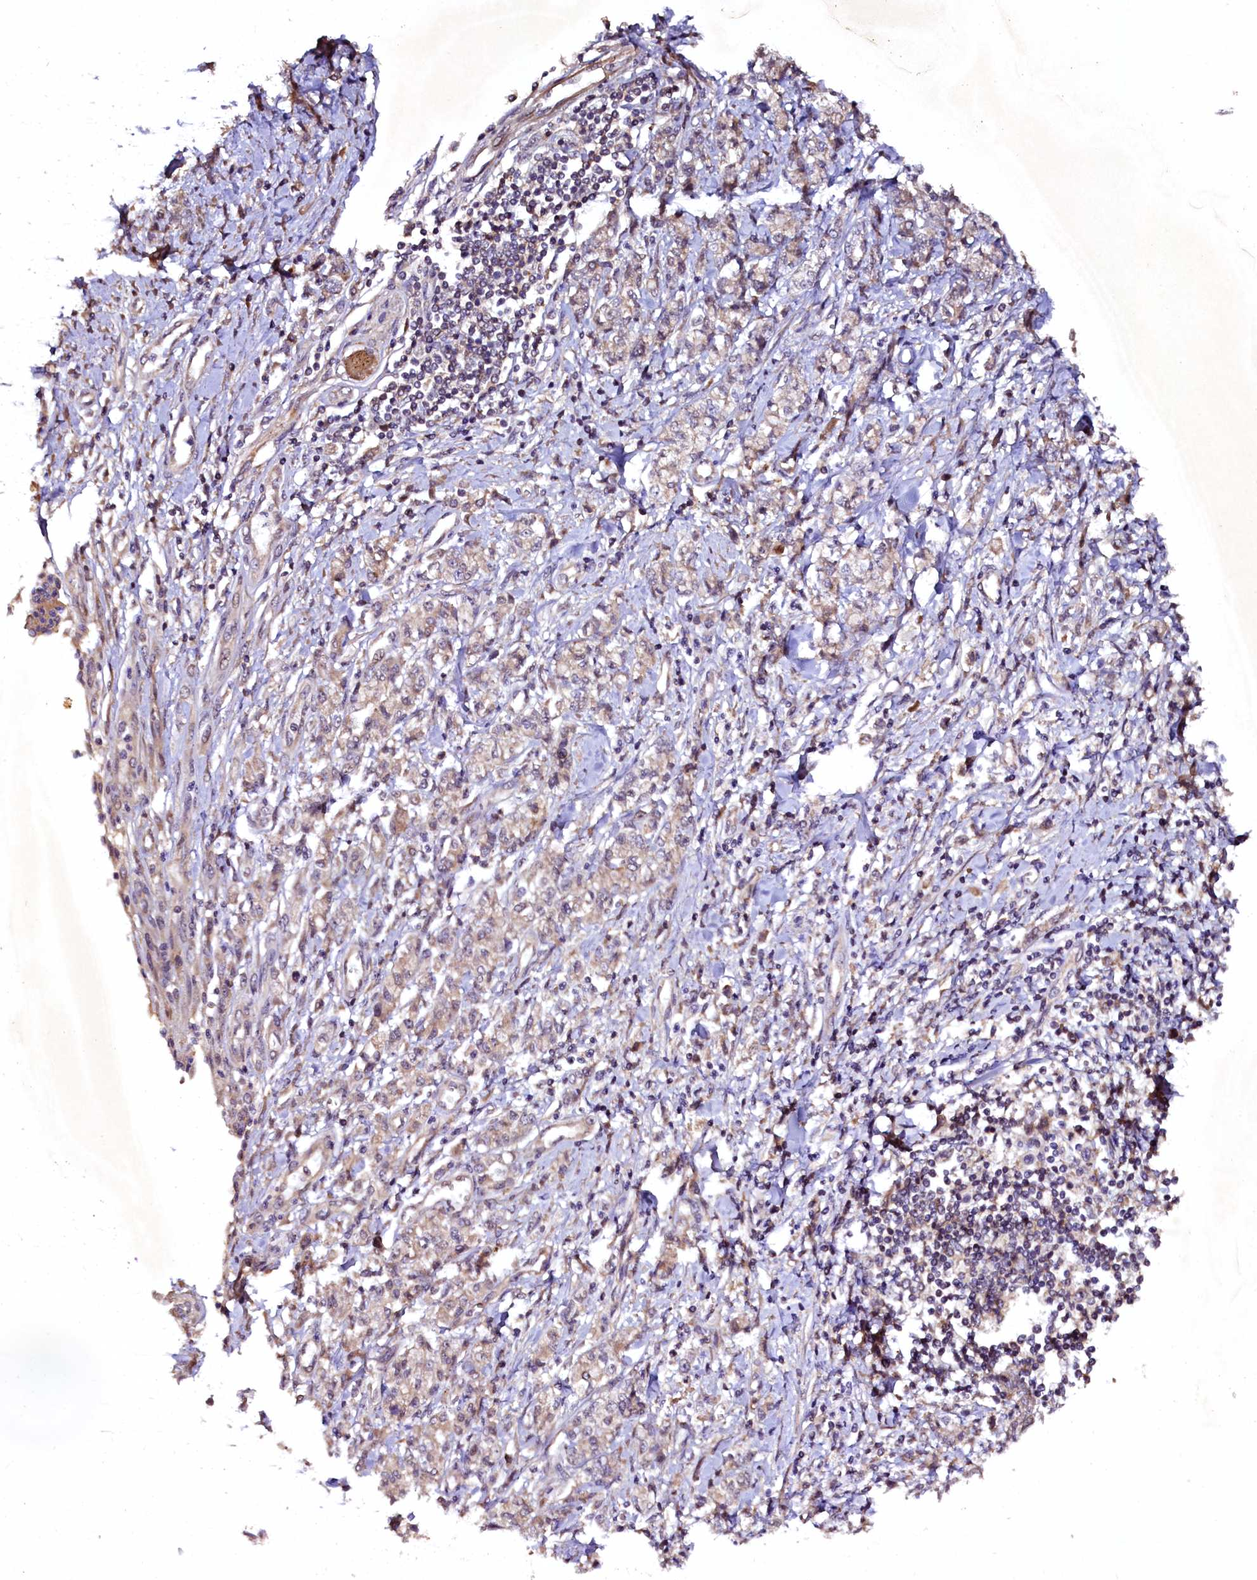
{"staining": {"intensity": "weak", "quantity": ">75%", "location": "cytoplasmic/membranous"}, "tissue": "stomach cancer", "cell_type": "Tumor cells", "image_type": "cancer", "snomed": [{"axis": "morphology", "description": "Adenocarcinoma, NOS"}, {"axis": "topography", "description": "Stomach"}], "caption": "About >75% of tumor cells in stomach adenocarcinoma reveal weak cytoplasmic/membranous protein positivity as visualized by brown immunohistochemical staining.", "gene": "PLXNB1", "patient": {"sex": "female", "age": 76}}